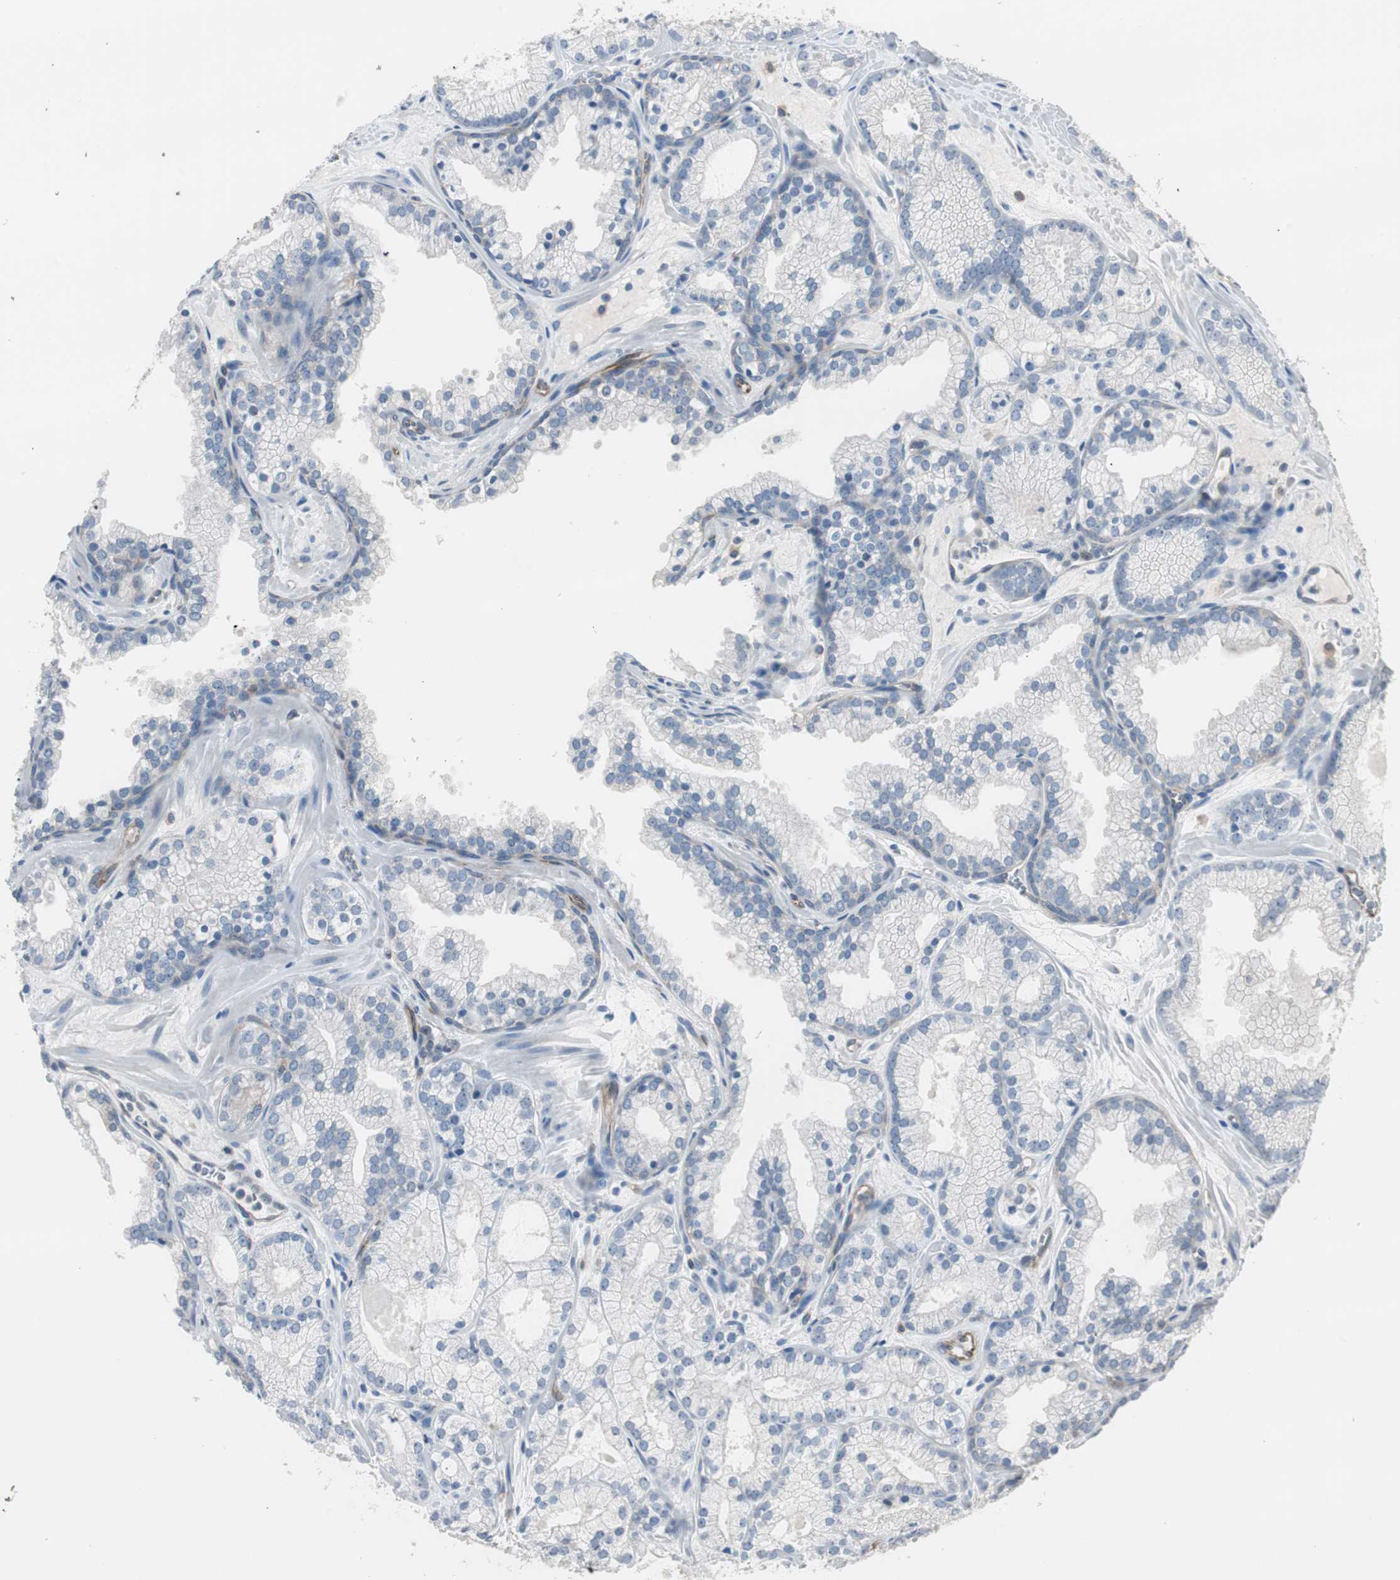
{"staining": {"intensity": "negative", "quantity": "none", "location": "none"}, "tissue": "prostate cancer", "cell_type": "Tumor cells", "image_type": "cancer", "snomed": [{"axis": "morphology", "description": "Adenocarcinoma, Low grade"}, {"axis": "topography", "description": "Prostate"}], "caption": "Prostate low-grade adenocarcinoma was stained to show a protein in brown. There is no significant positivity in tumor cells.", "gene": "SWAP70", "patient": {"sex": "male", "age": 57}}